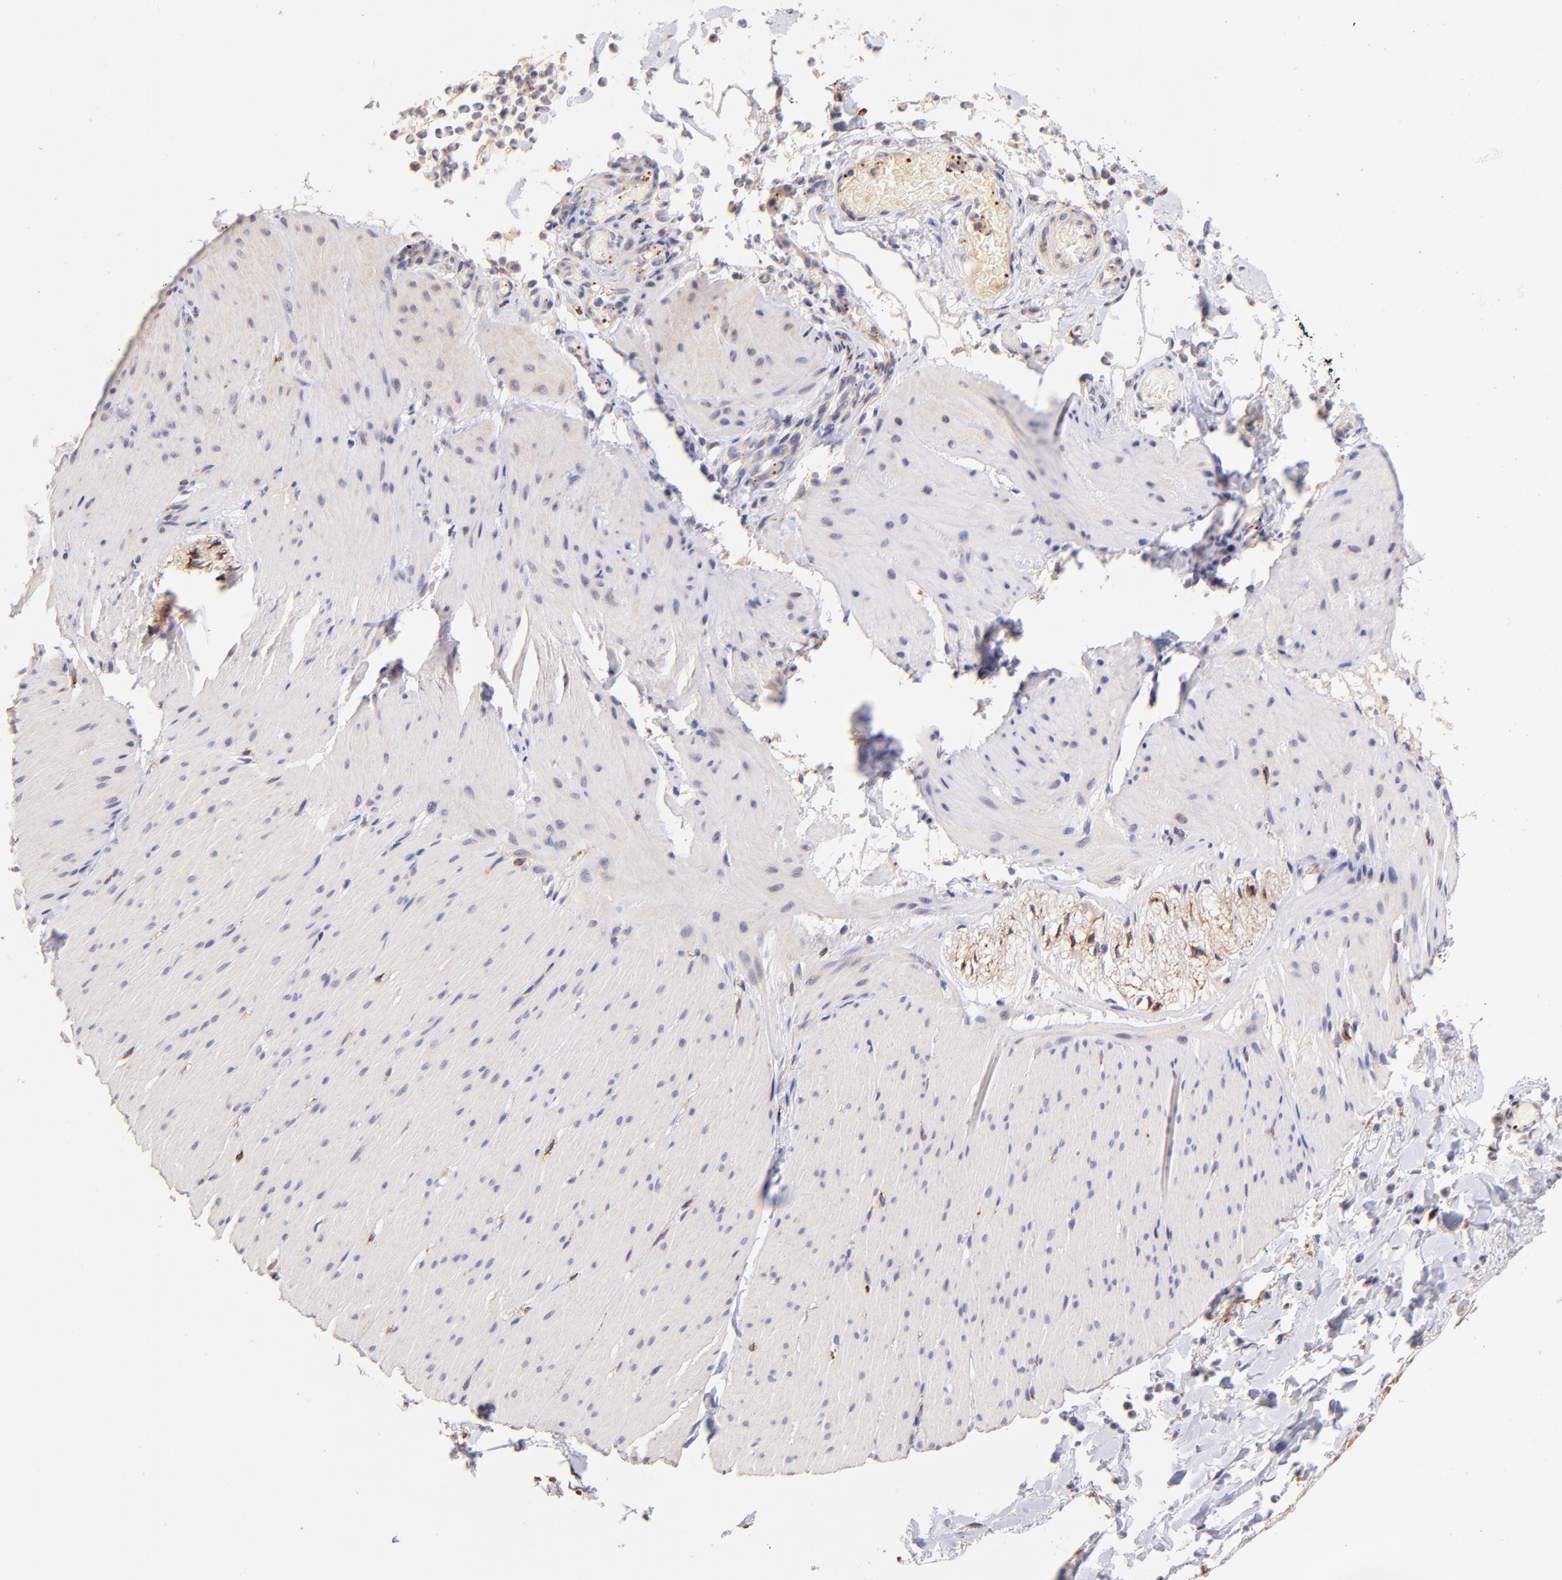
{"staining": {"intensity": "negative", "quantity": "none", "location": "none"}, "tissue": "smooth muscle", "cell_type": "Smooth muscle cells", "image_type": "normal", "snomed": [{"axis": "morphology", "description": "Normal tissue, NOS"}, {"axis": "topography", "description": "Smooth muscle"}, {"axis": "topography", "description": "Colon"}], "caption": "Smooth muscle was stained to show a protein in brown. There is no significant staining in smooth muscle cells. (Stains: DAB immunohistochemistry (IHC) with hematoxylin counter stain, Microscopy: brightfield microscopy at high magnification).", "gene": "SPARC", "patient": {"sex": "male", "age": 67}}